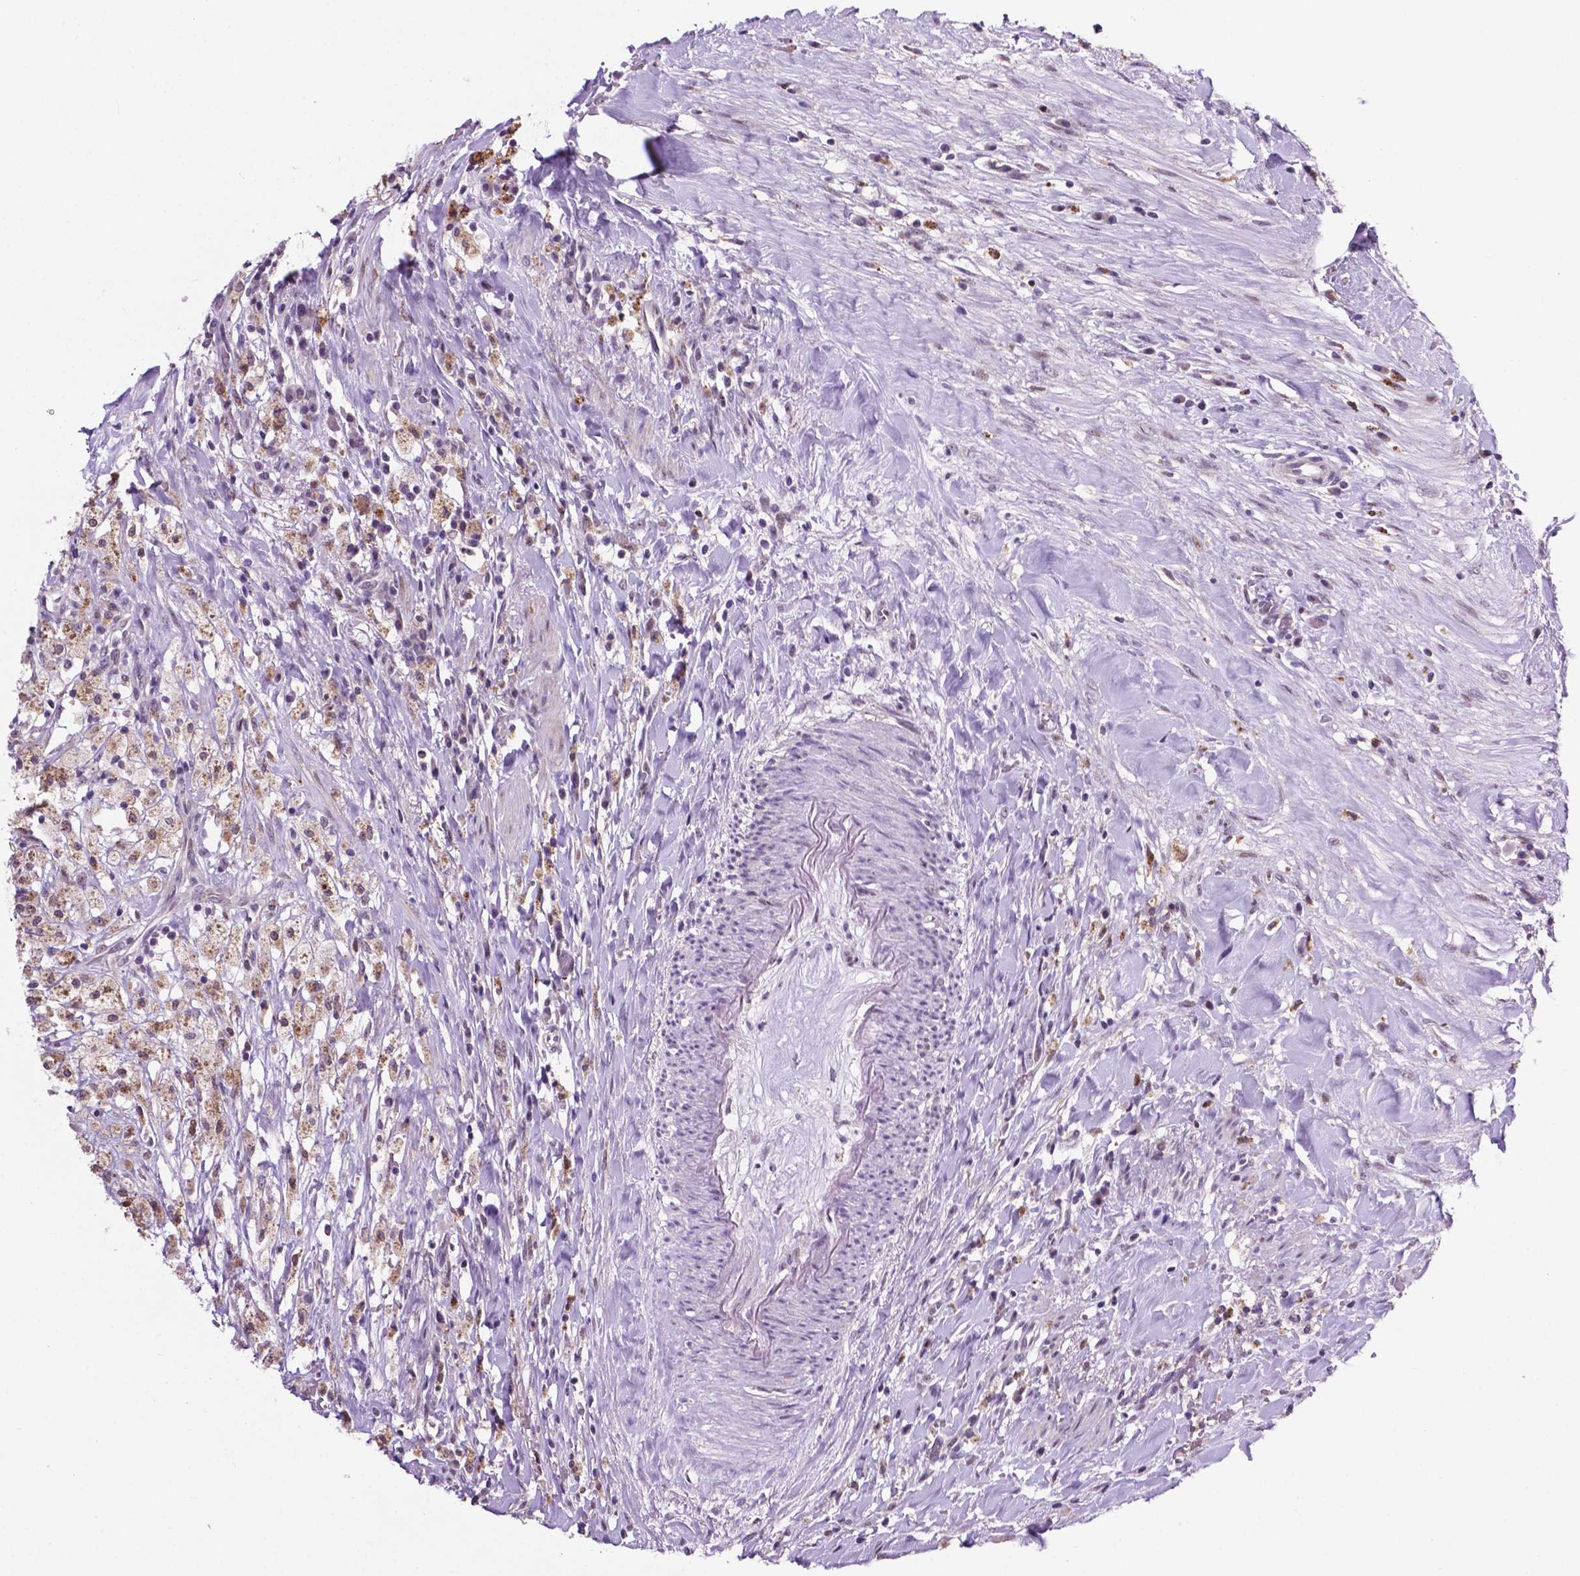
{"staining": {"intensity": "weak", "quantity": ">75%", "location": "cytoplasmic/membranous"}, "tissue": "testis cancer", "cell_type": "Tumor cells", "image_type": "cancer", "snomed": [{"axis": "morphology", "description": "Necrosis, NOS"}, {"axis": "morphology", "description": "Carcinoma, Embryonal, NOS"}, {"axis": "topography", "description": "Testis"}], "caption": "Immunohistochemical staining of human testis embryonal carcinoma exhibits low levels of weak cytoplasmic/membranous expression in about >75% of tumor cells.", "gene": "SMAD3", "patient": {"sex": "male", "age": 19}}